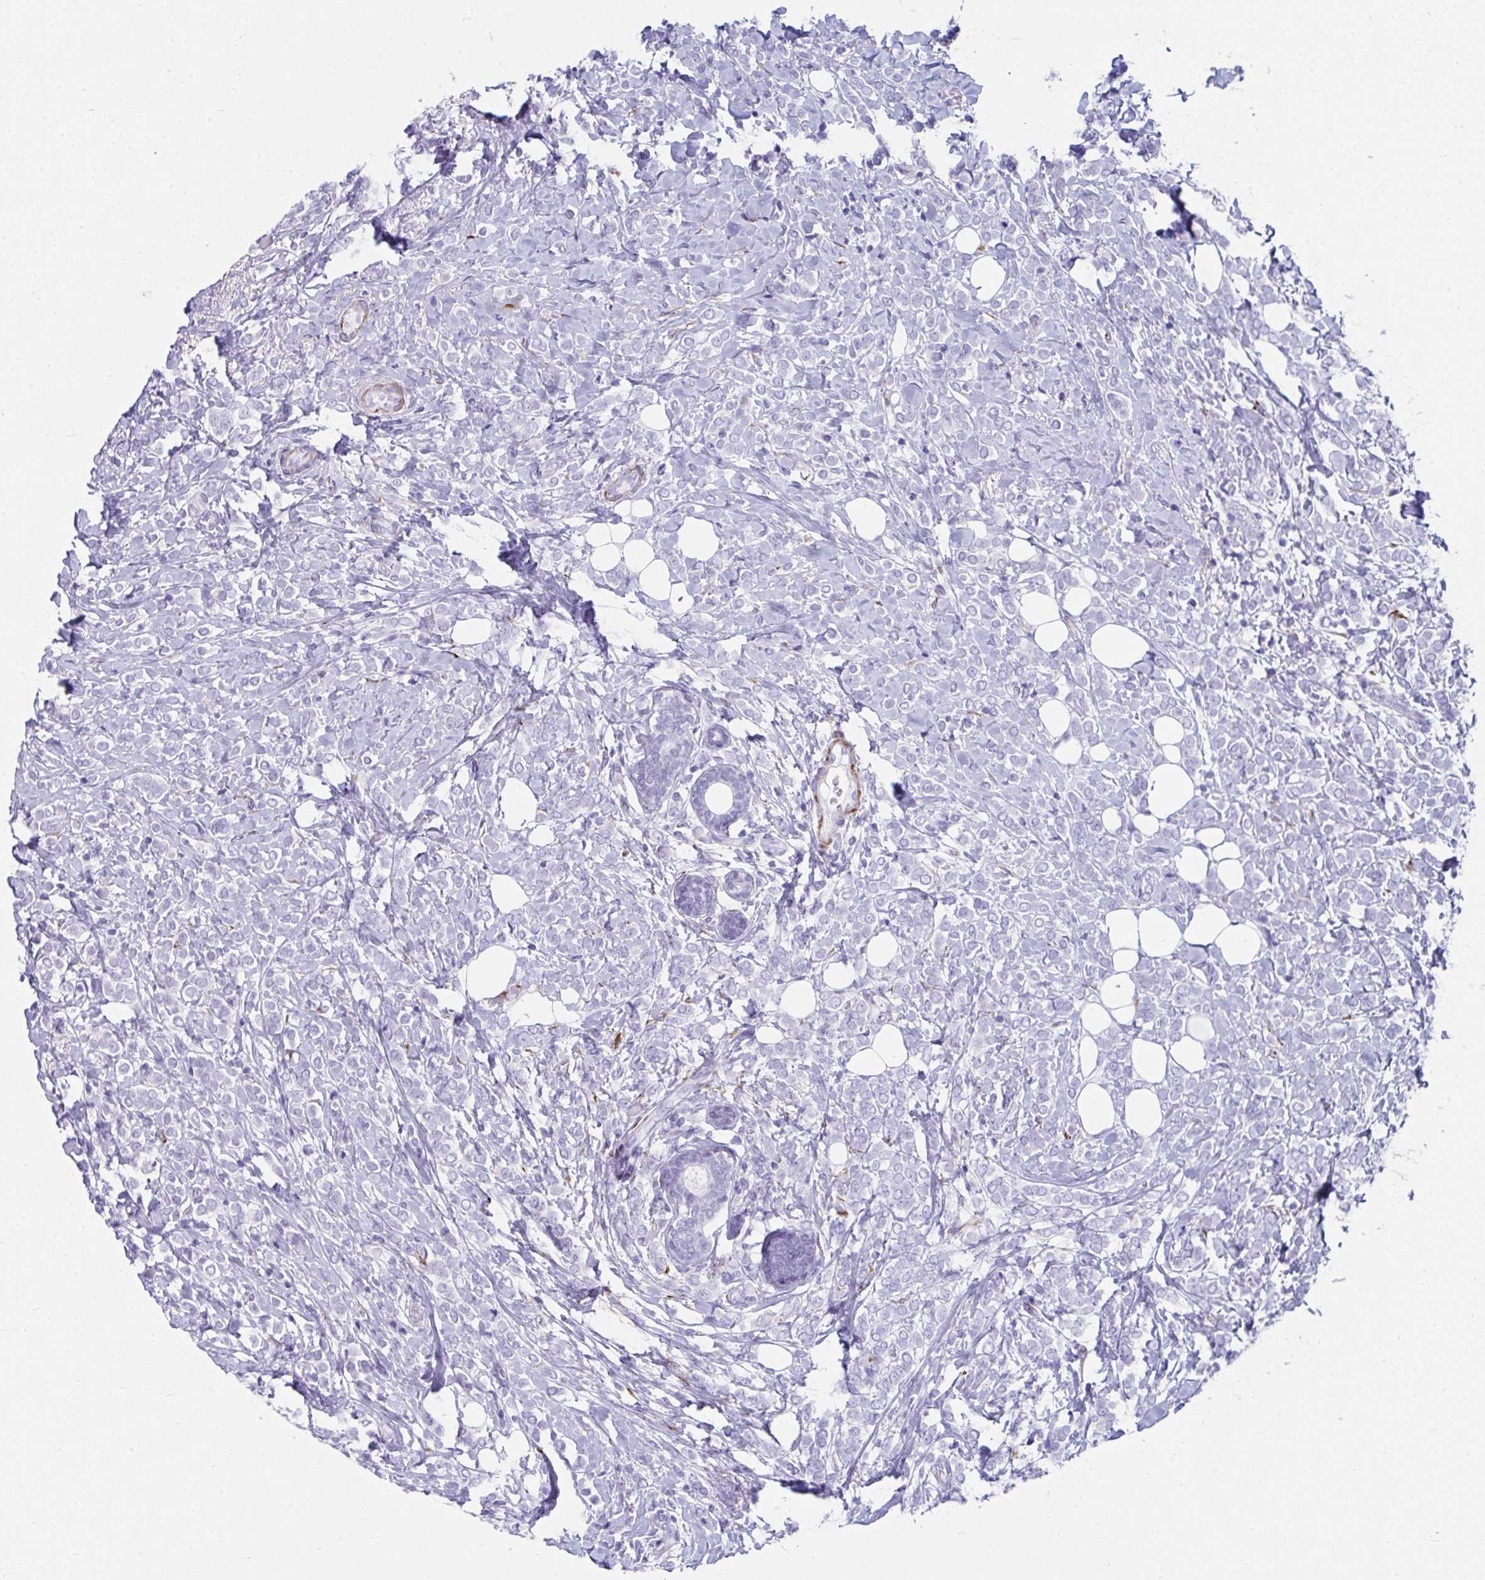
{"staining": {"intensity": "negative", "quantity": "none", "location": "none"}, "tissue": "breast cancer", "cell_type": "Tumor cells", "image_type": "cancer", "snomed": [{"axis": "morphology", "description": "Lobular carcinoma"}, {"axis": "topography", "description": "Breast"}], "caption": "Tumor cells are negative for brown protein staining in breast cancer. (DAB IHC, high magnification).", "gene": "GRXCR2", "patient": {"sex": "female", "age": 49}}